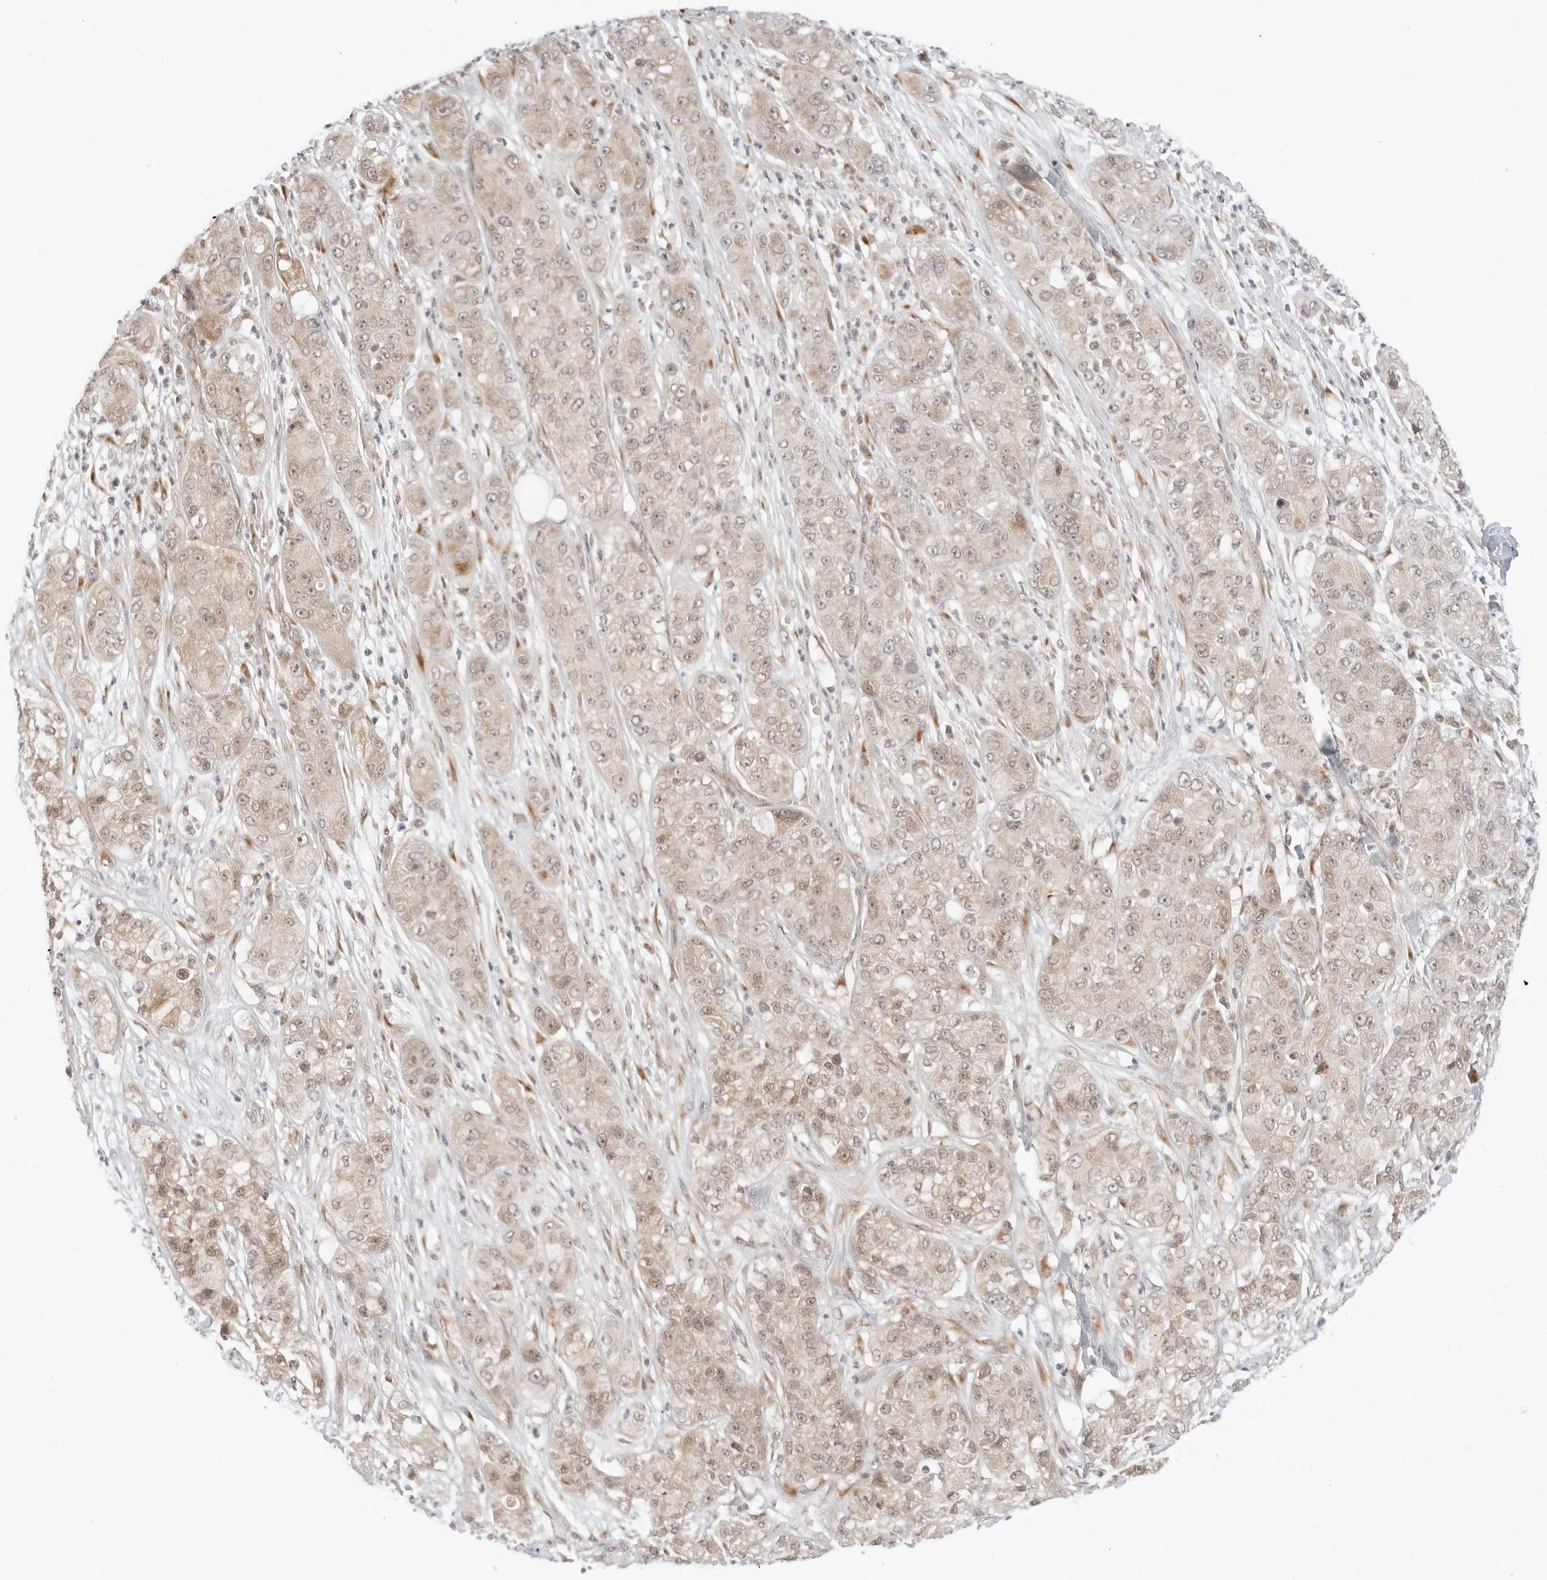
{"staining": {"intensity": "weak", "quantity": "25%-75%", "location": "cytoplasmic/membranous,nuclear"}, "tissue": "pancreatic cancer", "cell_type": "Tumor cells", "image_type": "cancer", "snomed": [{"axis": "morphology", "description": "Adenocarcinoma, NOS"}, {"axis": "topography", "description": "Pancreas"}], "caption": "Weak cytoplasmic/membranous and nuclear positivity for a protein is identified in approximately 25%-75% of tumor cells of pancreatic cancer (adenocarcinoma) using immunohistochemistry.", "gene": "POLR3GL", "patient": {"sex": "female", "age": 78}}